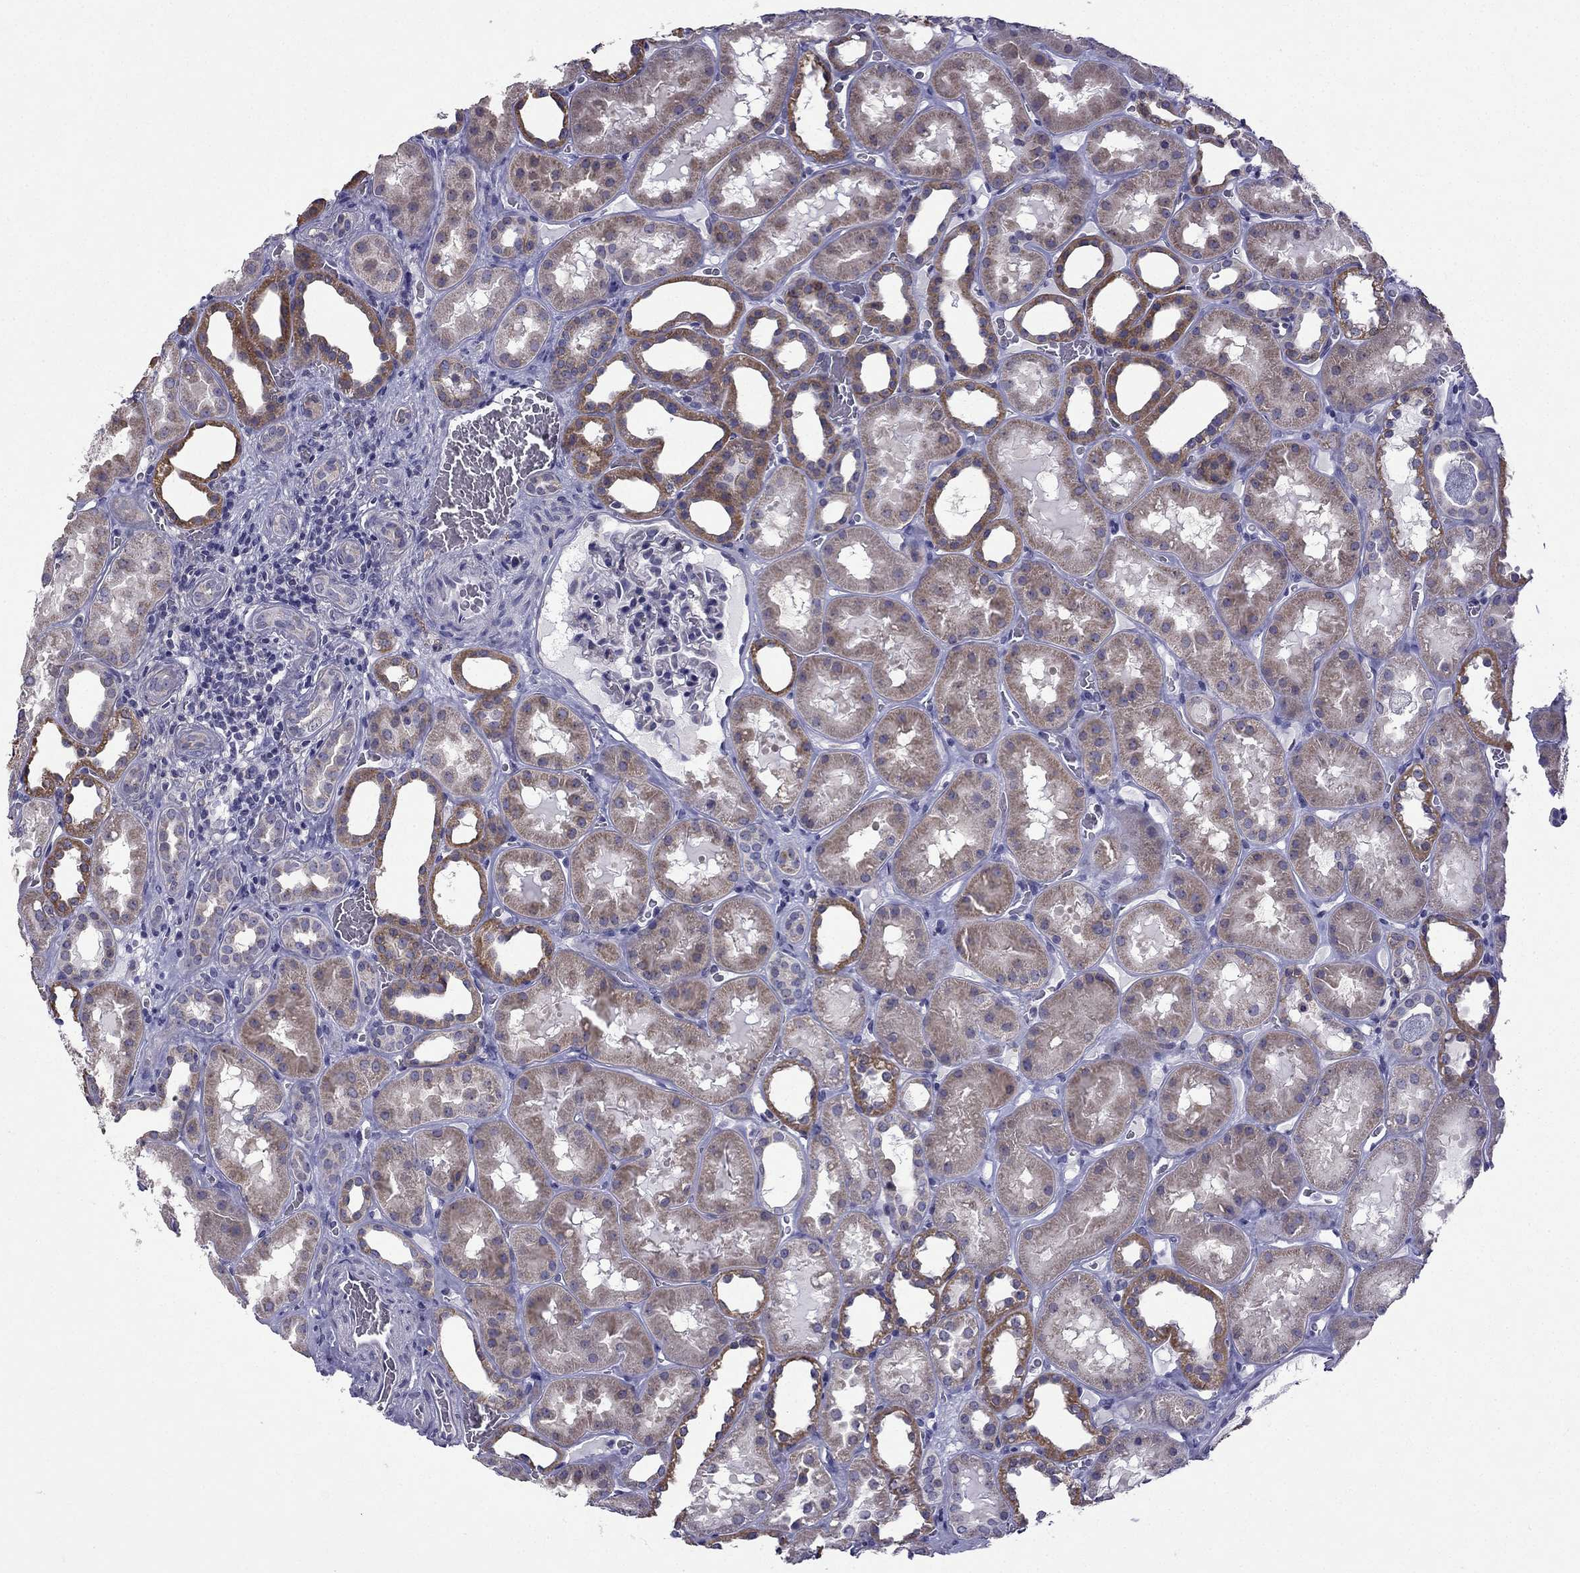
{"staining": {"intensity": "negative", "quantity": "none", "location": "none"}, "tissue": "kidney", "cell_type": "Cells in glomeruli", "image_type": "normal", "snomed": [{"axis": "morphology", "description": "Normal tissue, NOS"}, {"axis": "topography", "description": "Kidney"}], "caption": "Immunohistochemistry (IHC) micrograph of benign kidney: human kidney stained with DAB shows no significant protein expression in cells in glomeruli.", "gene": "SLC6A2", "patient": {"sex": "female", "age": 41}}